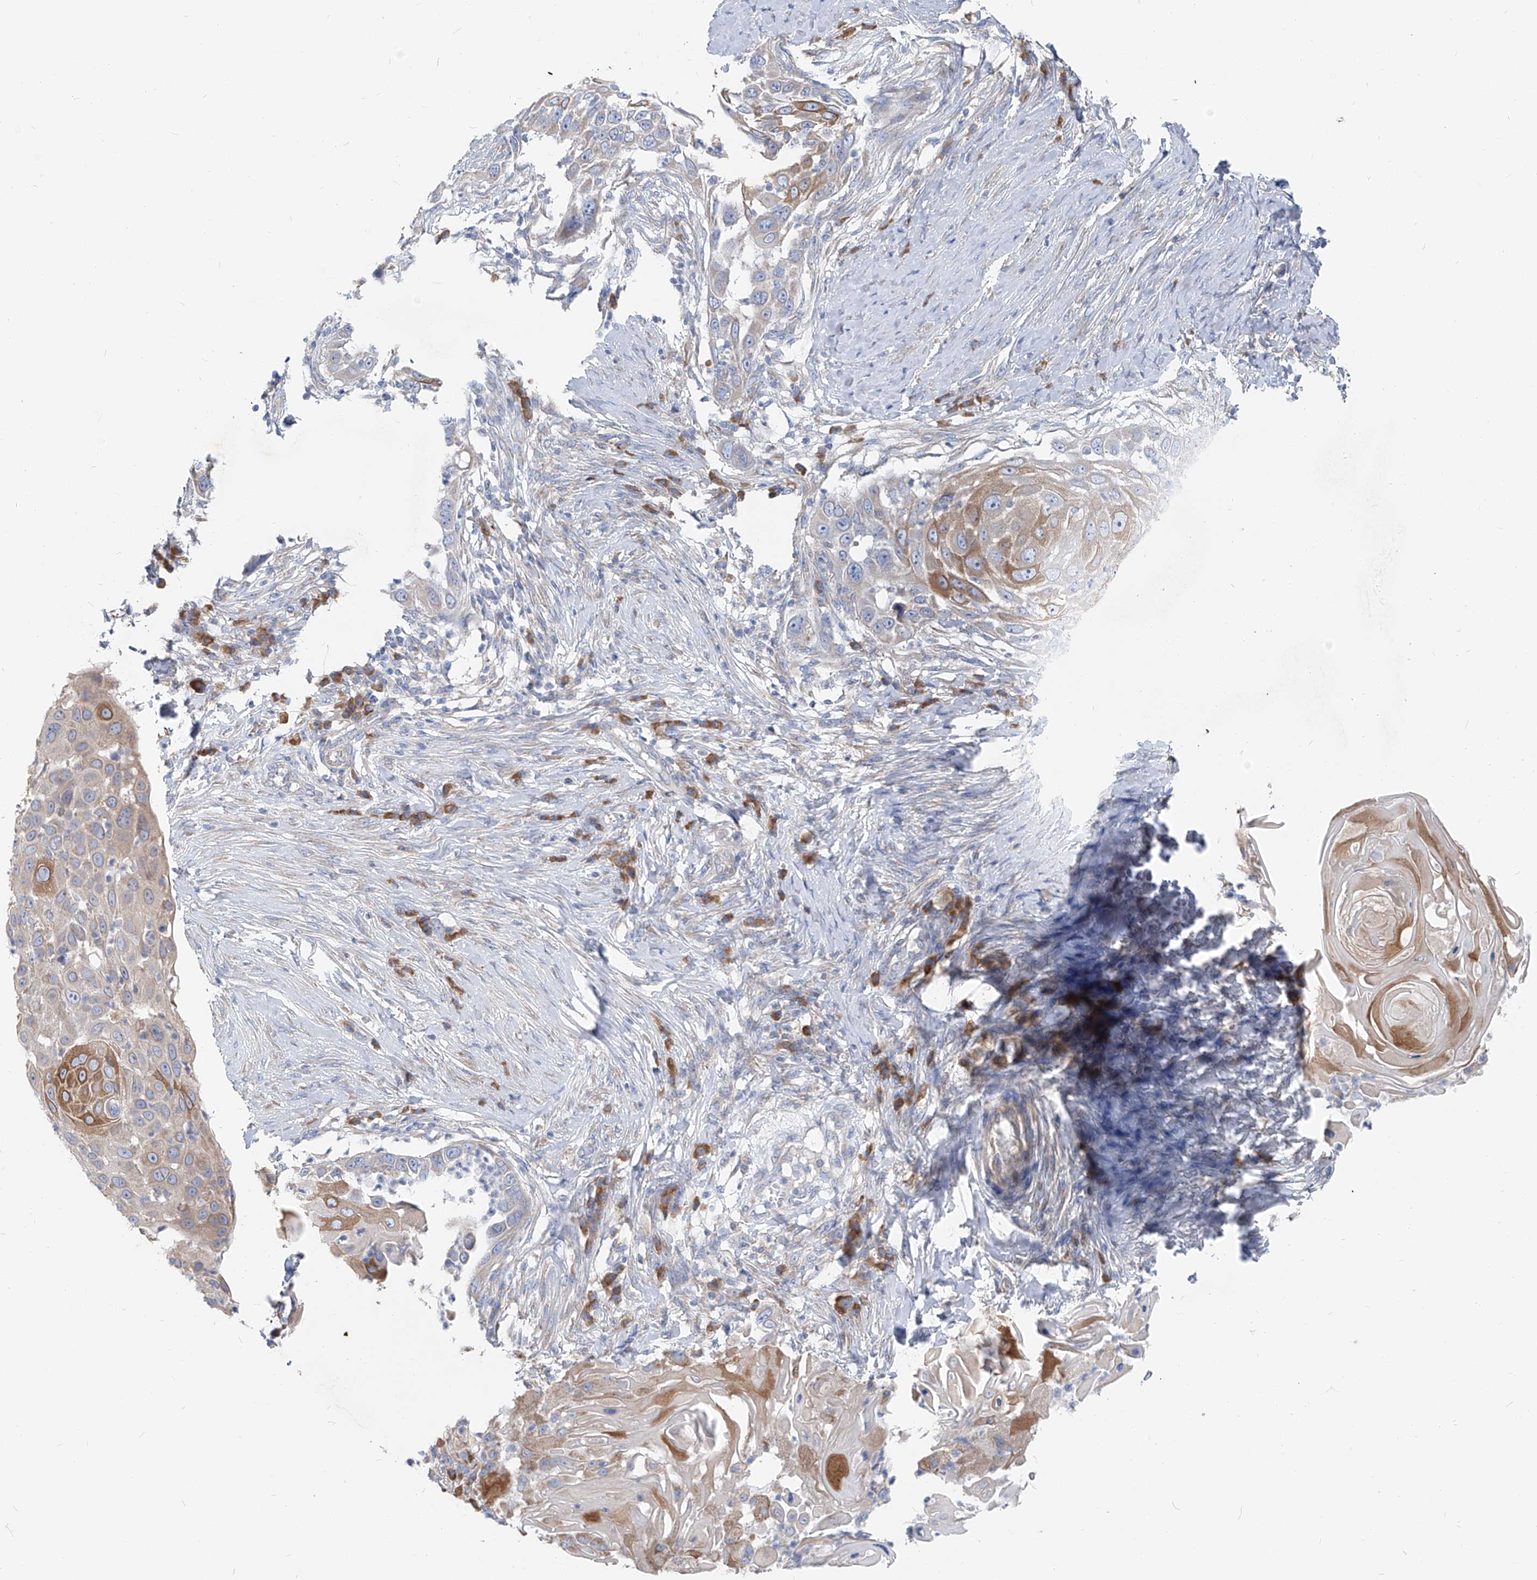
{"staining": {"intensity": "moderate", "quantity": "<25%", "location": "cytoplasmic/membranous"}, "tissue": "skin cancer", "cell_type": "Tumor cells", "image_type": "cancer", "snomed": [{"axis": "morphology", "description": "Squamous cell carcinoma, NOS"}, {"axis": "topography", "description": "Skin"}], "caption": "Human squamous cell carcinoma (skin) stained with a brown dye reveals moderate cytoplasmic/membranous positive staining in about <25% of tumor cells.", "gene": "UFL1", "patient": {"sex": "female", "age": 44}}